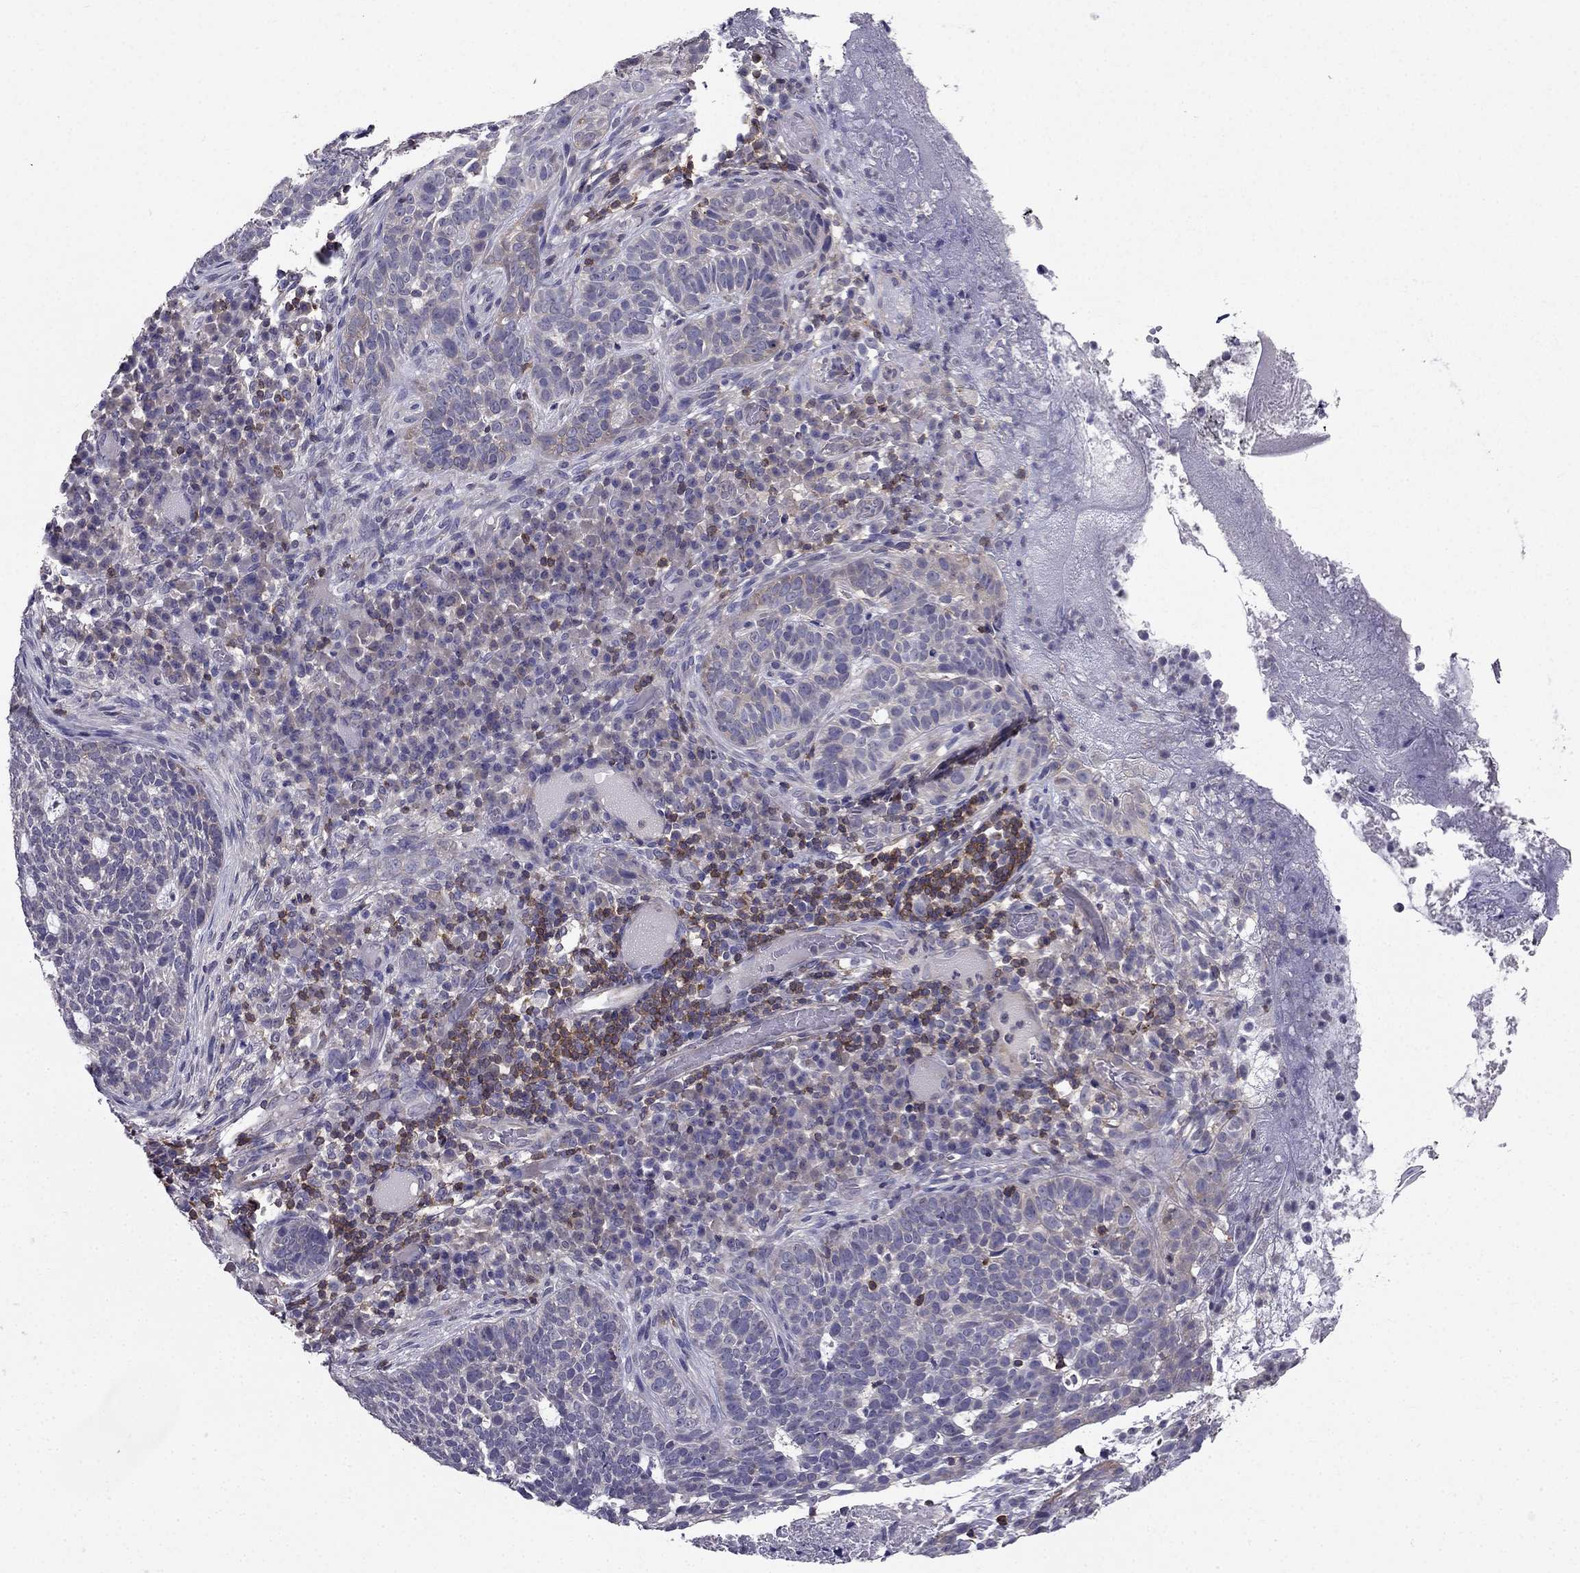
{"staining": {"intensity": "negative", "quantity": "none", "location": "none"}, "tissue": "skin cancer", "cell_type": "Tumor cells", "image_type": "cancer", "snomed": [{"axis": "morphology", "description": "Basal cell carcinoma"}, {"axis": "topography", "description": "Skin"}], "caption": "Photomicrograph shows no significant protein expression in tumor cells of skin cancer.", "gene": "AAK1", "patient": {"sex": "female", "age": 69}}